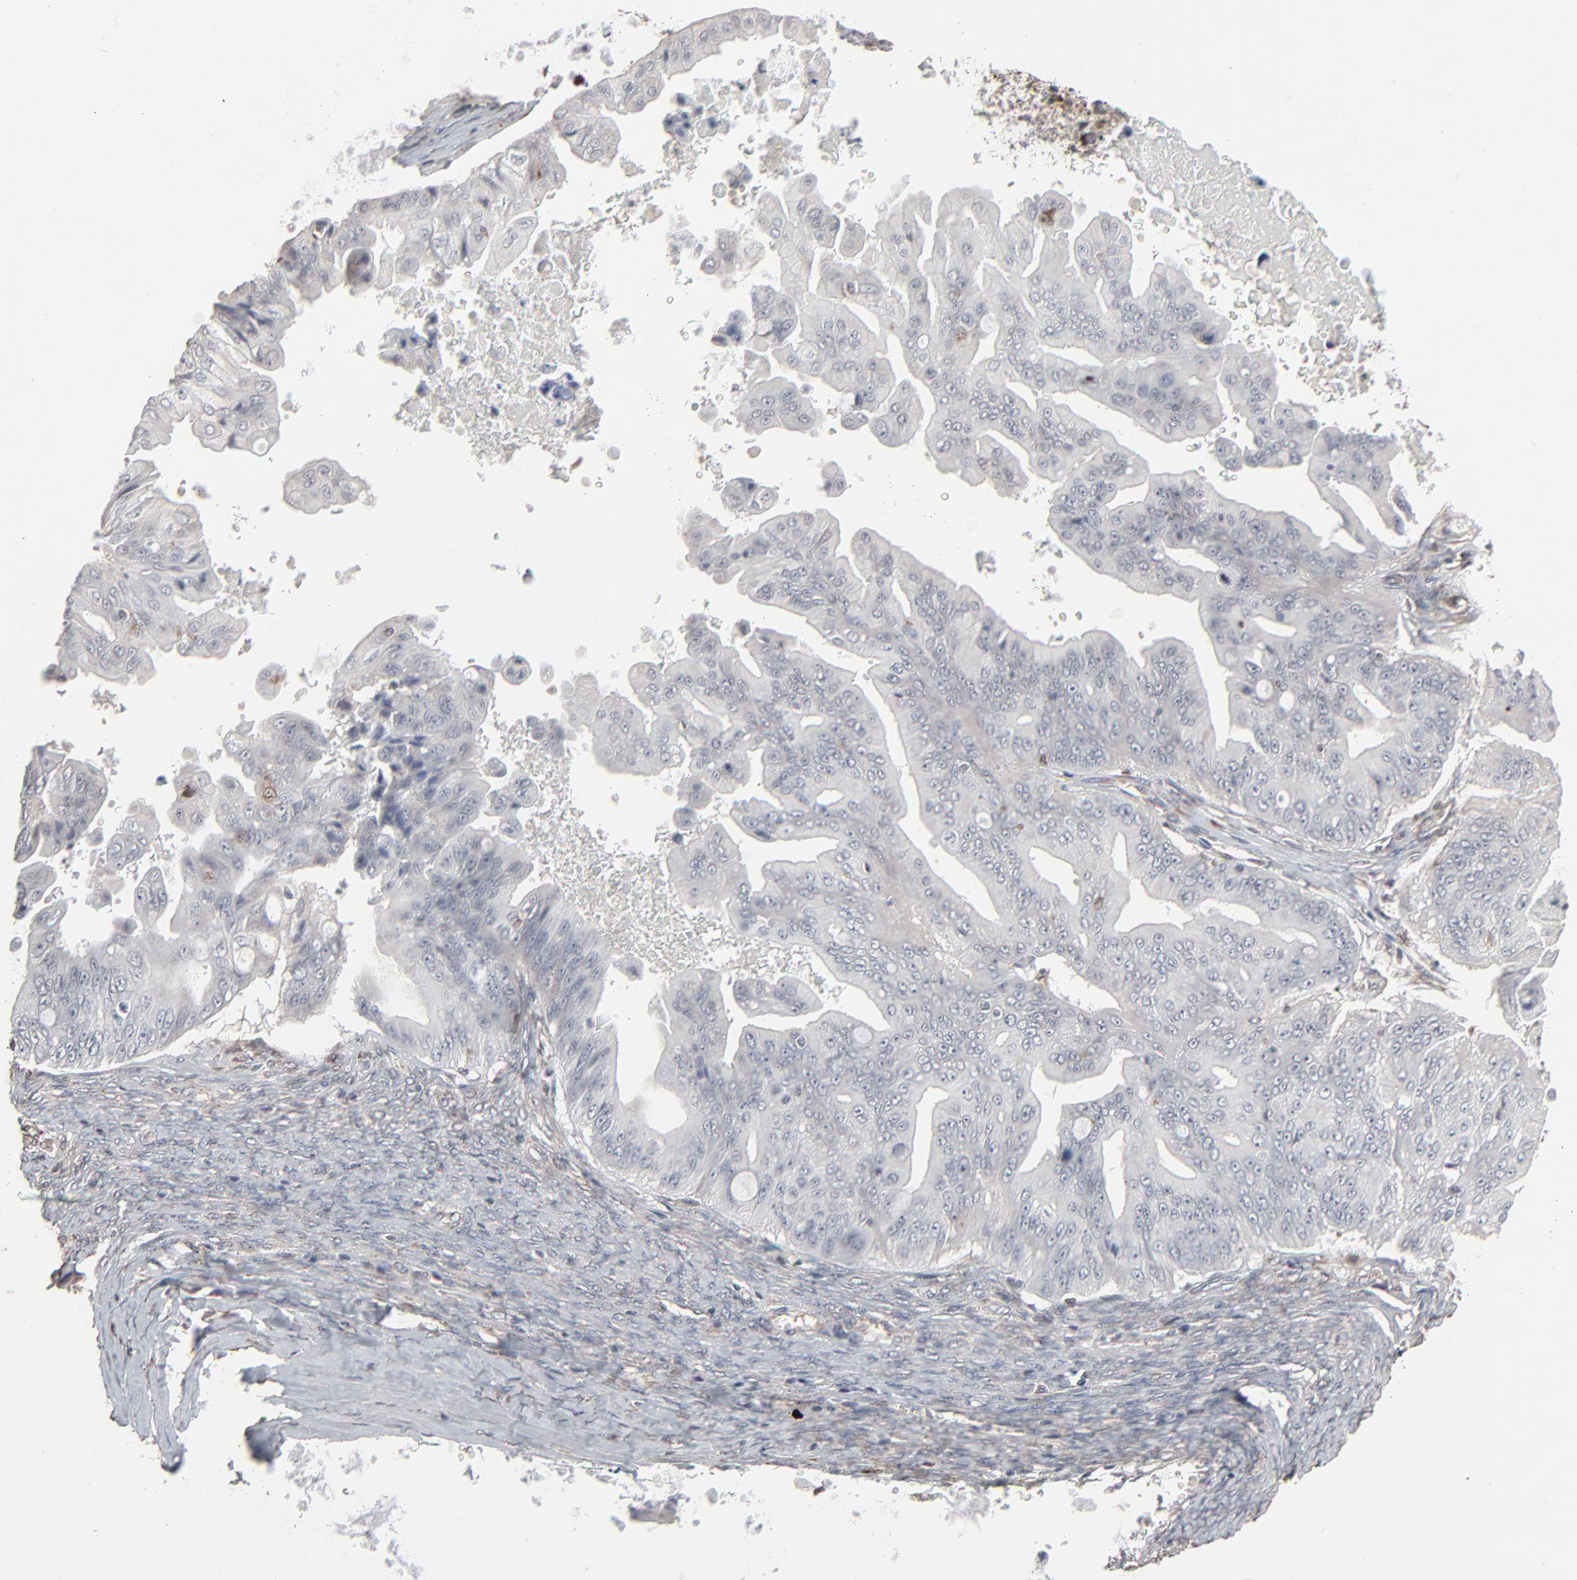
{"staining": {"intensity": "weak", "quantity": "<25%", "location": "cytoplasmic/membranous"}, "tissue": "ovarian cancer", "cell_type": "Tumor cells", "image_type": "cancer", "snomed": [{"axis": "morphology", "description": "Cystadenocarcinoma, mucinous, NOS"}, {"axis": "topography", "description": "Ovary"}], "caption": "Tumor cells are negative for brown protein staining in mucinous cystadenocarcinoma (ovarian).", "gene": "CTNND1", "patient": {"sex": "female", "age": 37}}